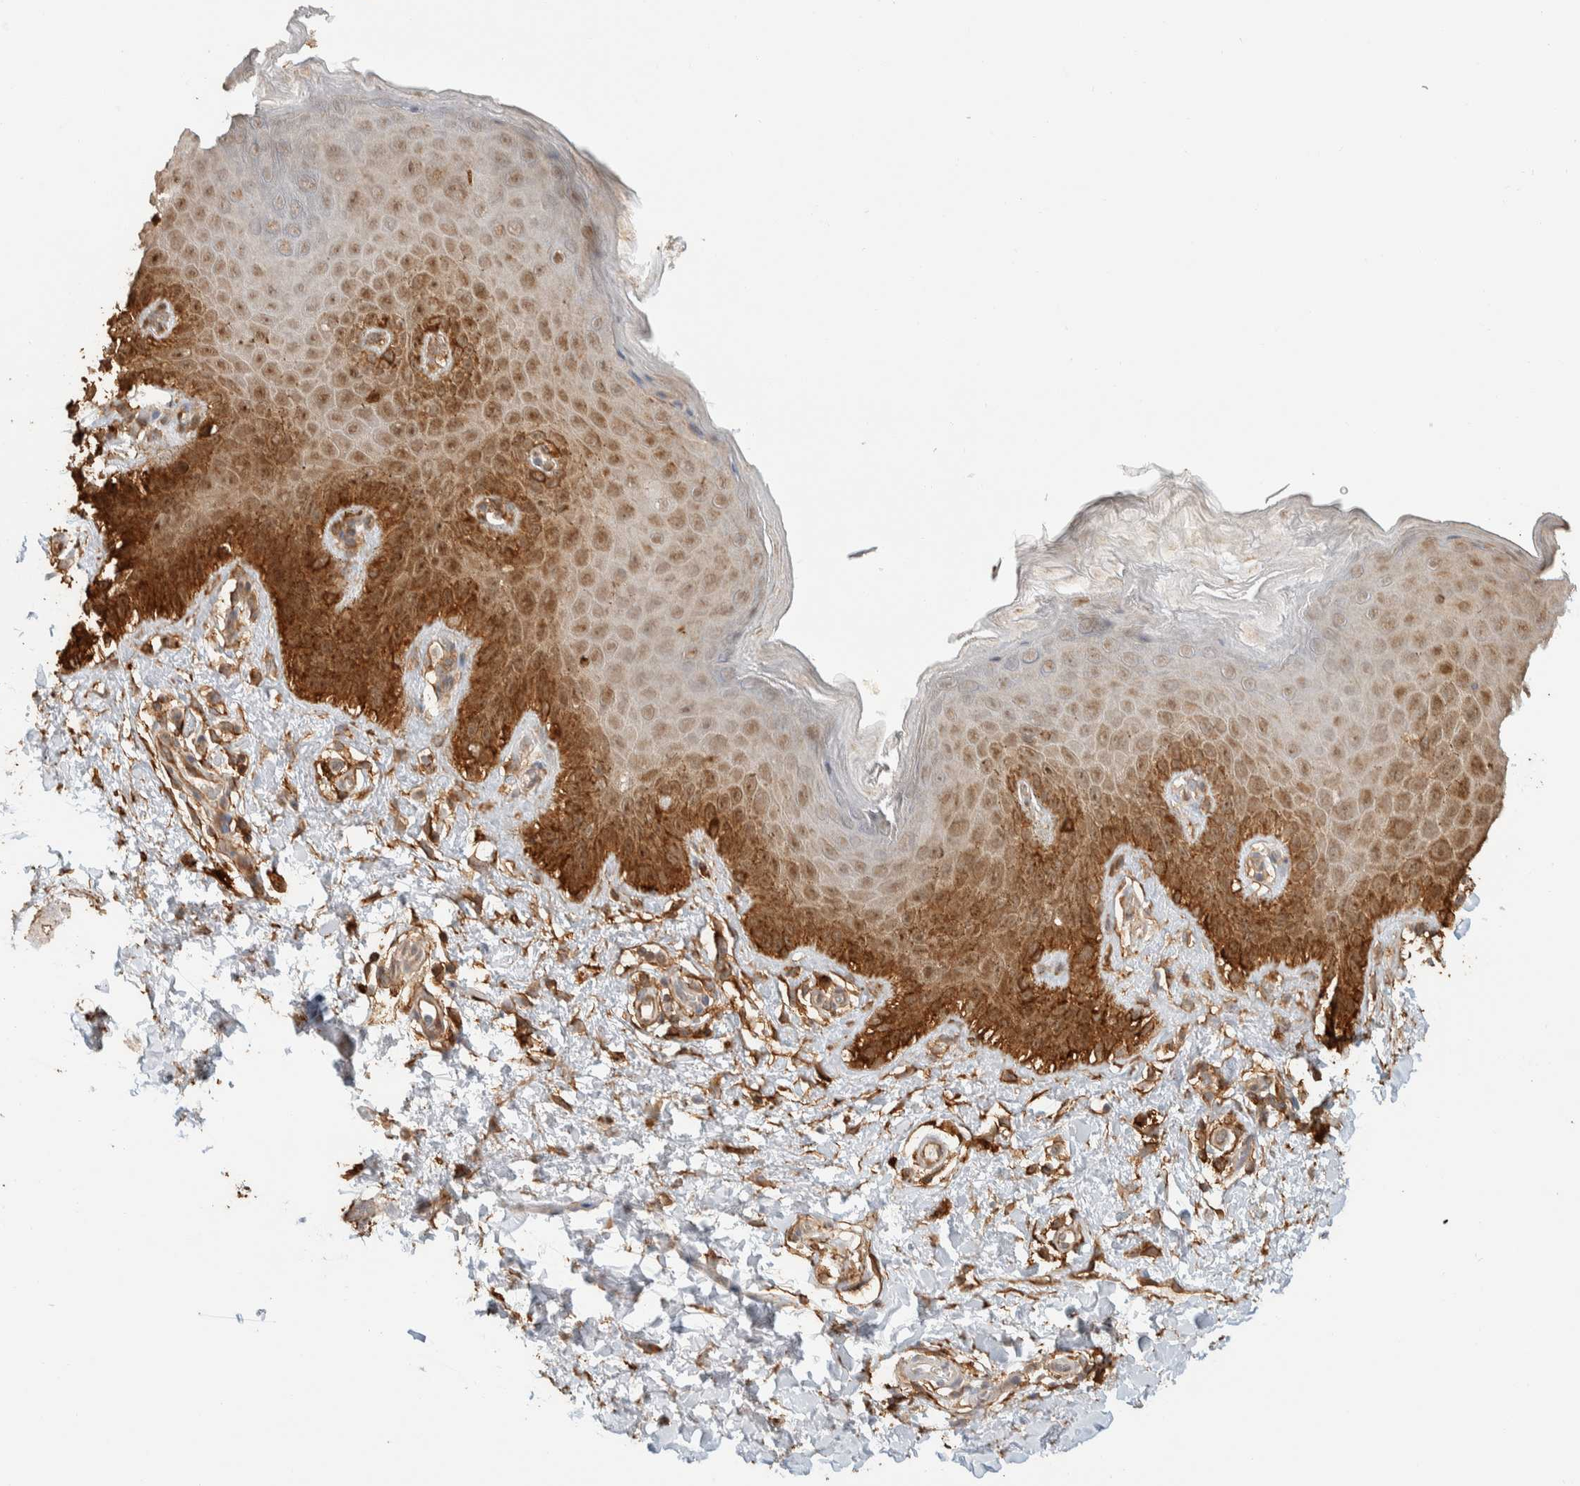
{"staining": {"intensity": "strong", "quantity": "25%-75%", "location": "cytoplasmic/membranous"}, "tissue": "skin", "cell_type": "Epidermal cells", "image_type": "normal", "snomed": [{"axis": "morphology", "description": "Normal tissue, NOS"}, {"axis": "topography", "description": "Anal"}], "caption": "Epidermal cells show high levels of strong cytoplasmic/membranous expression in approximately 25%-75% of cells in unremarkable skin.", "gene": "KIF9", "patient": {"sex": "male", "age": 44}}